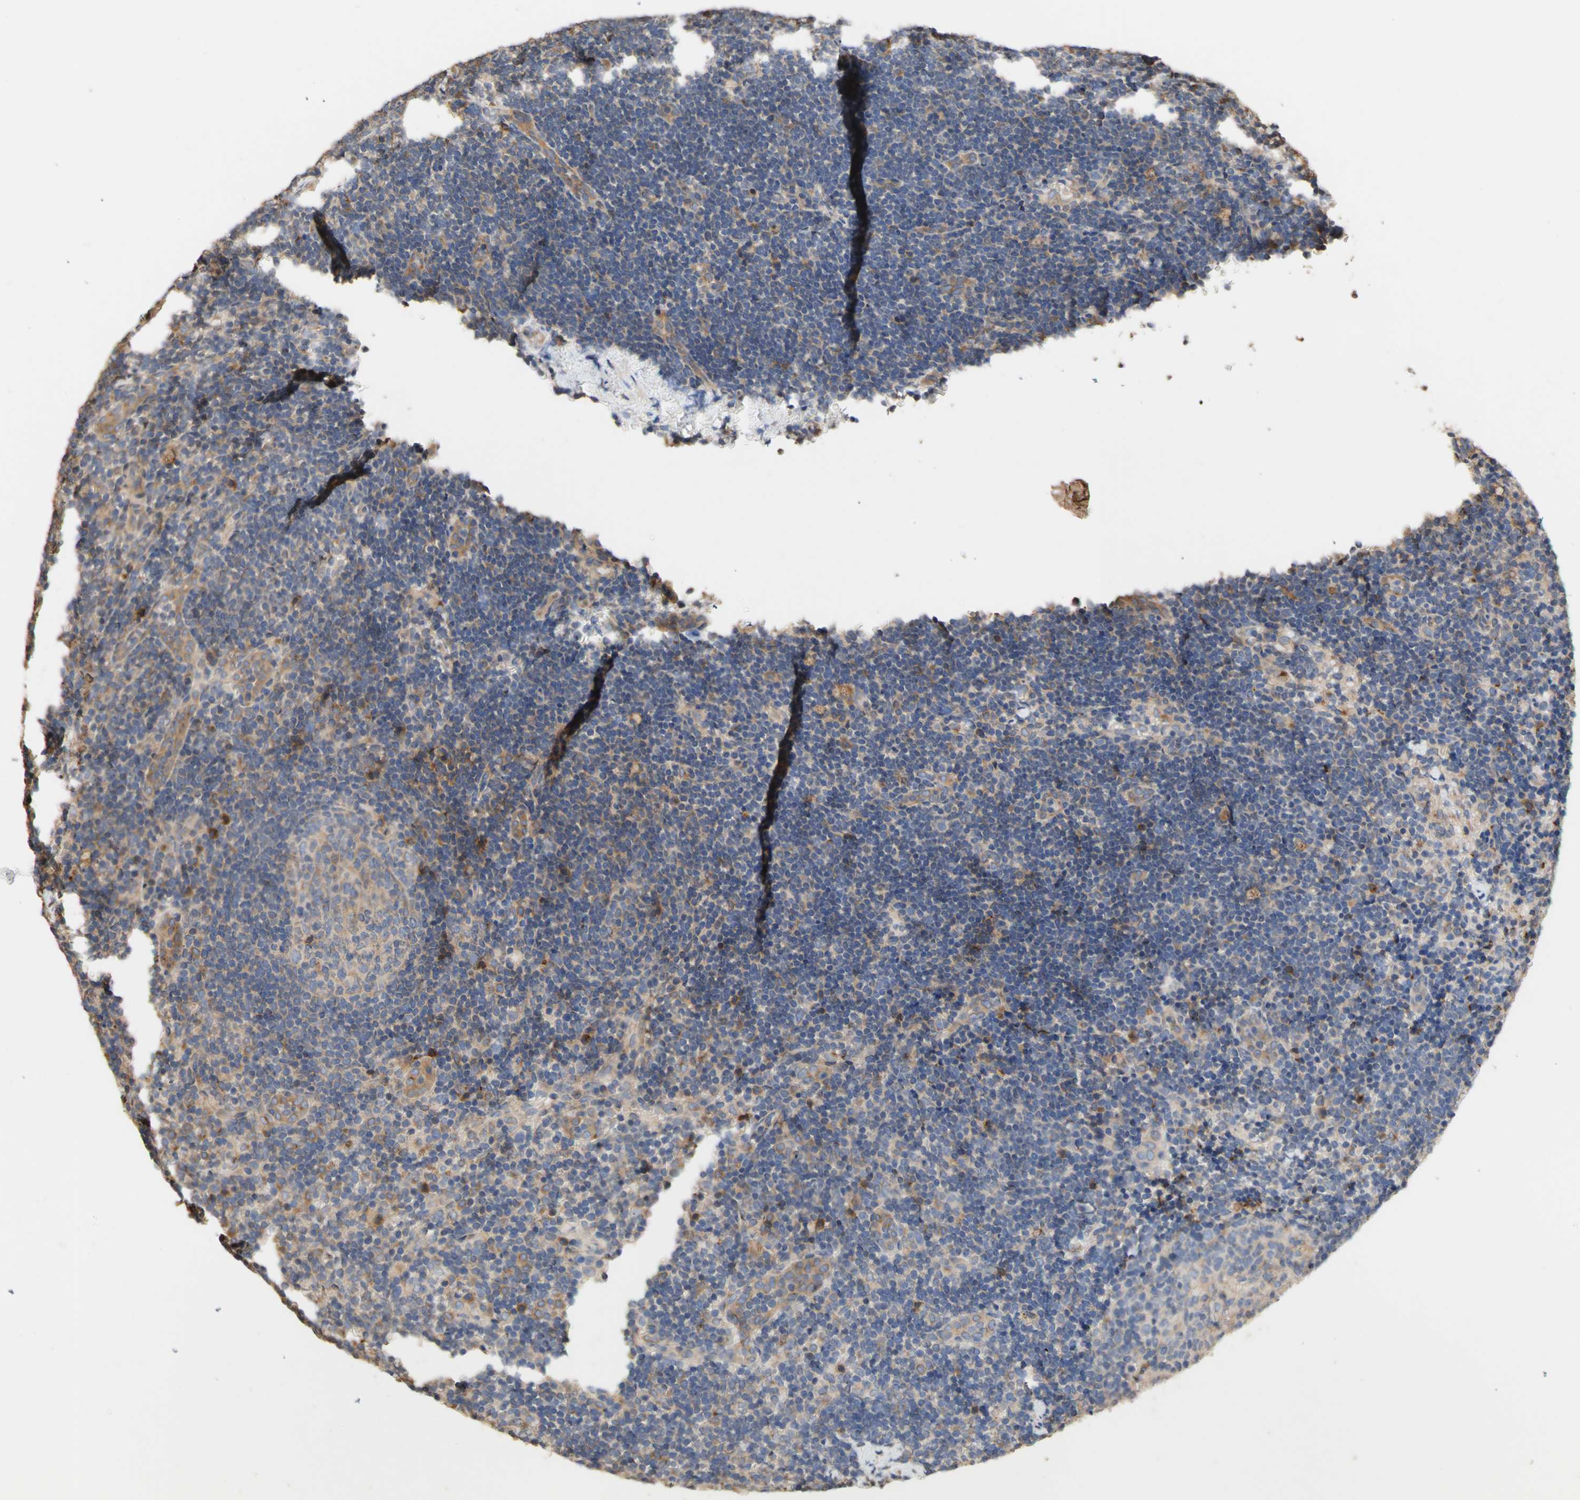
{"staining": {"intensity": "weak", "quantity": "25%-75%", "location": "cytoplasmic/membranous"}, "tissue": "lymph node", "cell_type": "Germinal center cells", "image_type": "normal", "snomed": [{"axis": "morphology", "description": "Normal tissue, NOS"}, {"axis": "topography", "description": "Lymph node"}], "caption": "A brown stain labels weak cytoplasmic/membranous expression of a protein in germinal center cells of normal human lymph node.", "gene": "NECTIN3", "patient": {"sex": "female", "age": 14}}